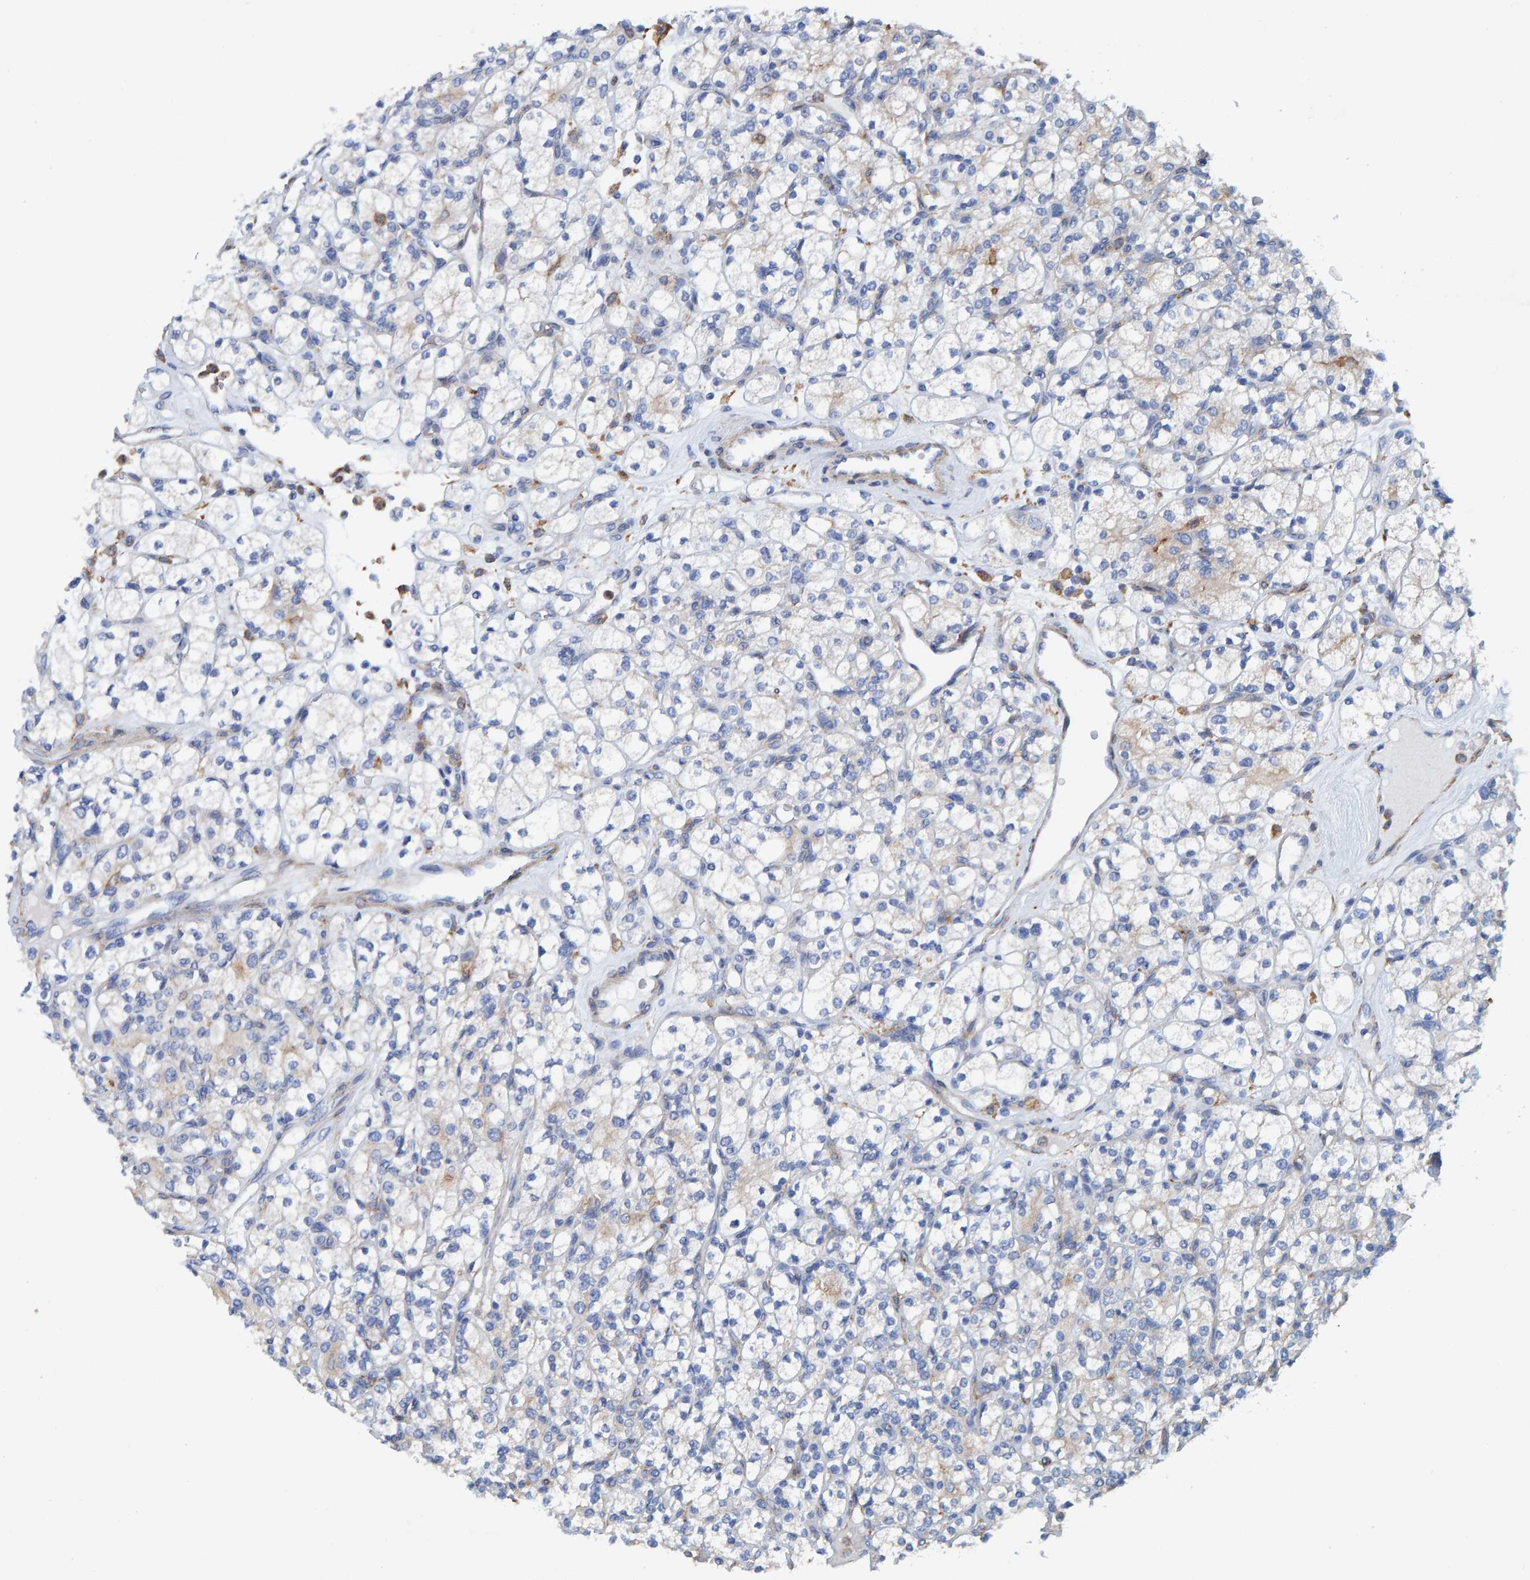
{"staining": {"intensity": "negative", "quantity": "none", "location": "none"}, "tissue": "renal cancer", "cell_type": "Tumor cells", "image_type": "cancer", "snomed": [{"axis": "morphology", "description": "Adenocarcinoma, NOS"}, {"axis": "topography", "description": "Kidney"}], "caption": "A high-resolution micrograph shows immunohistochemistry (IHC) staining of renal adenocarcinoma, which displays no significant staining in tumor cells.", "gene": "LRP1", "patient": {"sex": "male", "age": 77}}